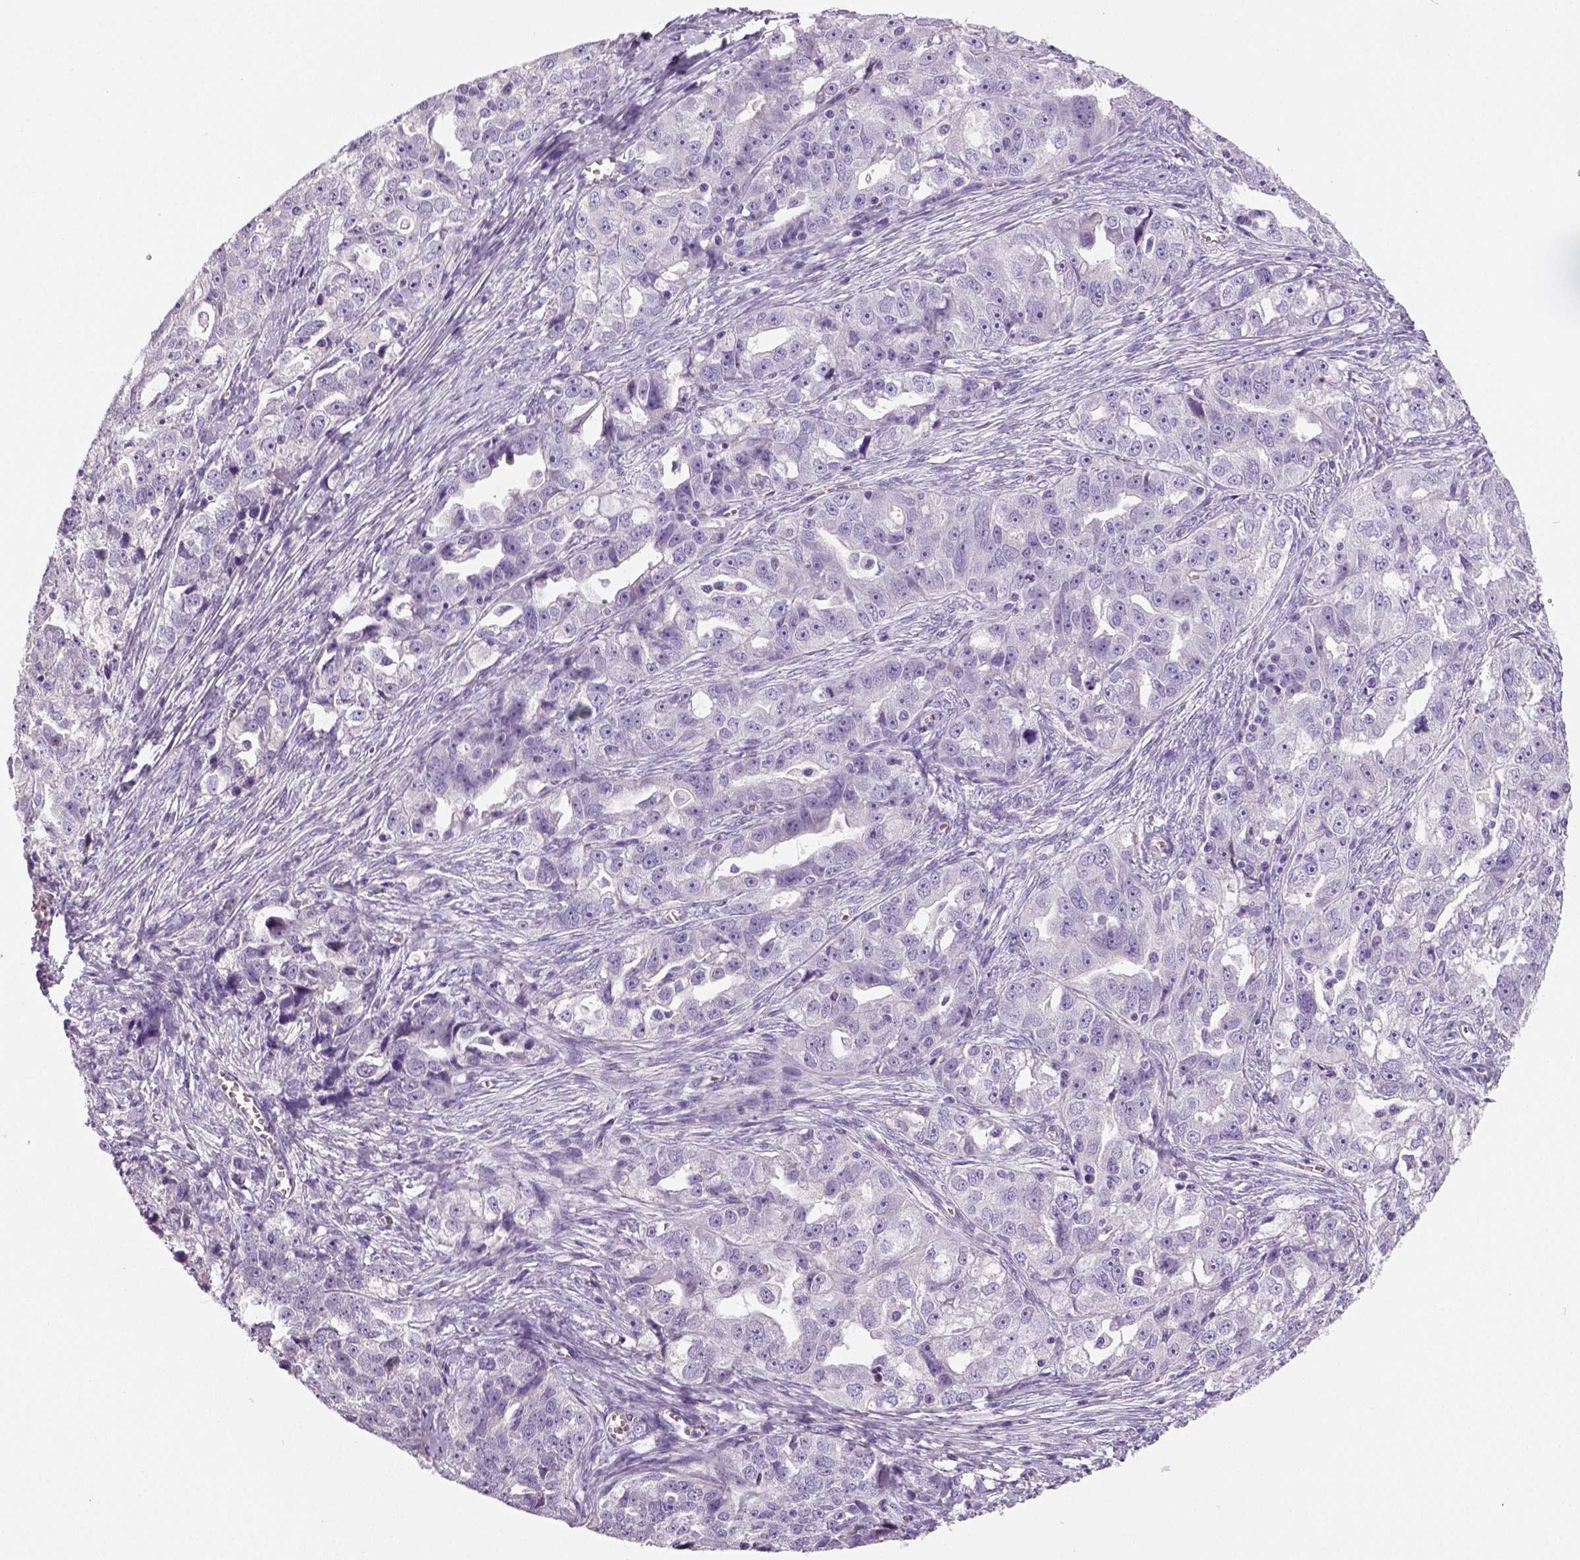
{"staining": {"intensity": "negative", "quantity": "none", "location": "none"}, "tissue": "ovarian cancer", "cell_type": "Tumor cells", "image_type": "cancer", "snomed": [{"axis": "morphology", "description": "Cystadenocarcinoma, serous, NOS"}, {"axis": "topography", "description": "Ovary"}], "caption": "Tumor cells show no significant protein expression in serous cystadenocarcinoma (ovarian).", "gene": "TSPAN7", "patient": {"sex": "female", "age": 51}}